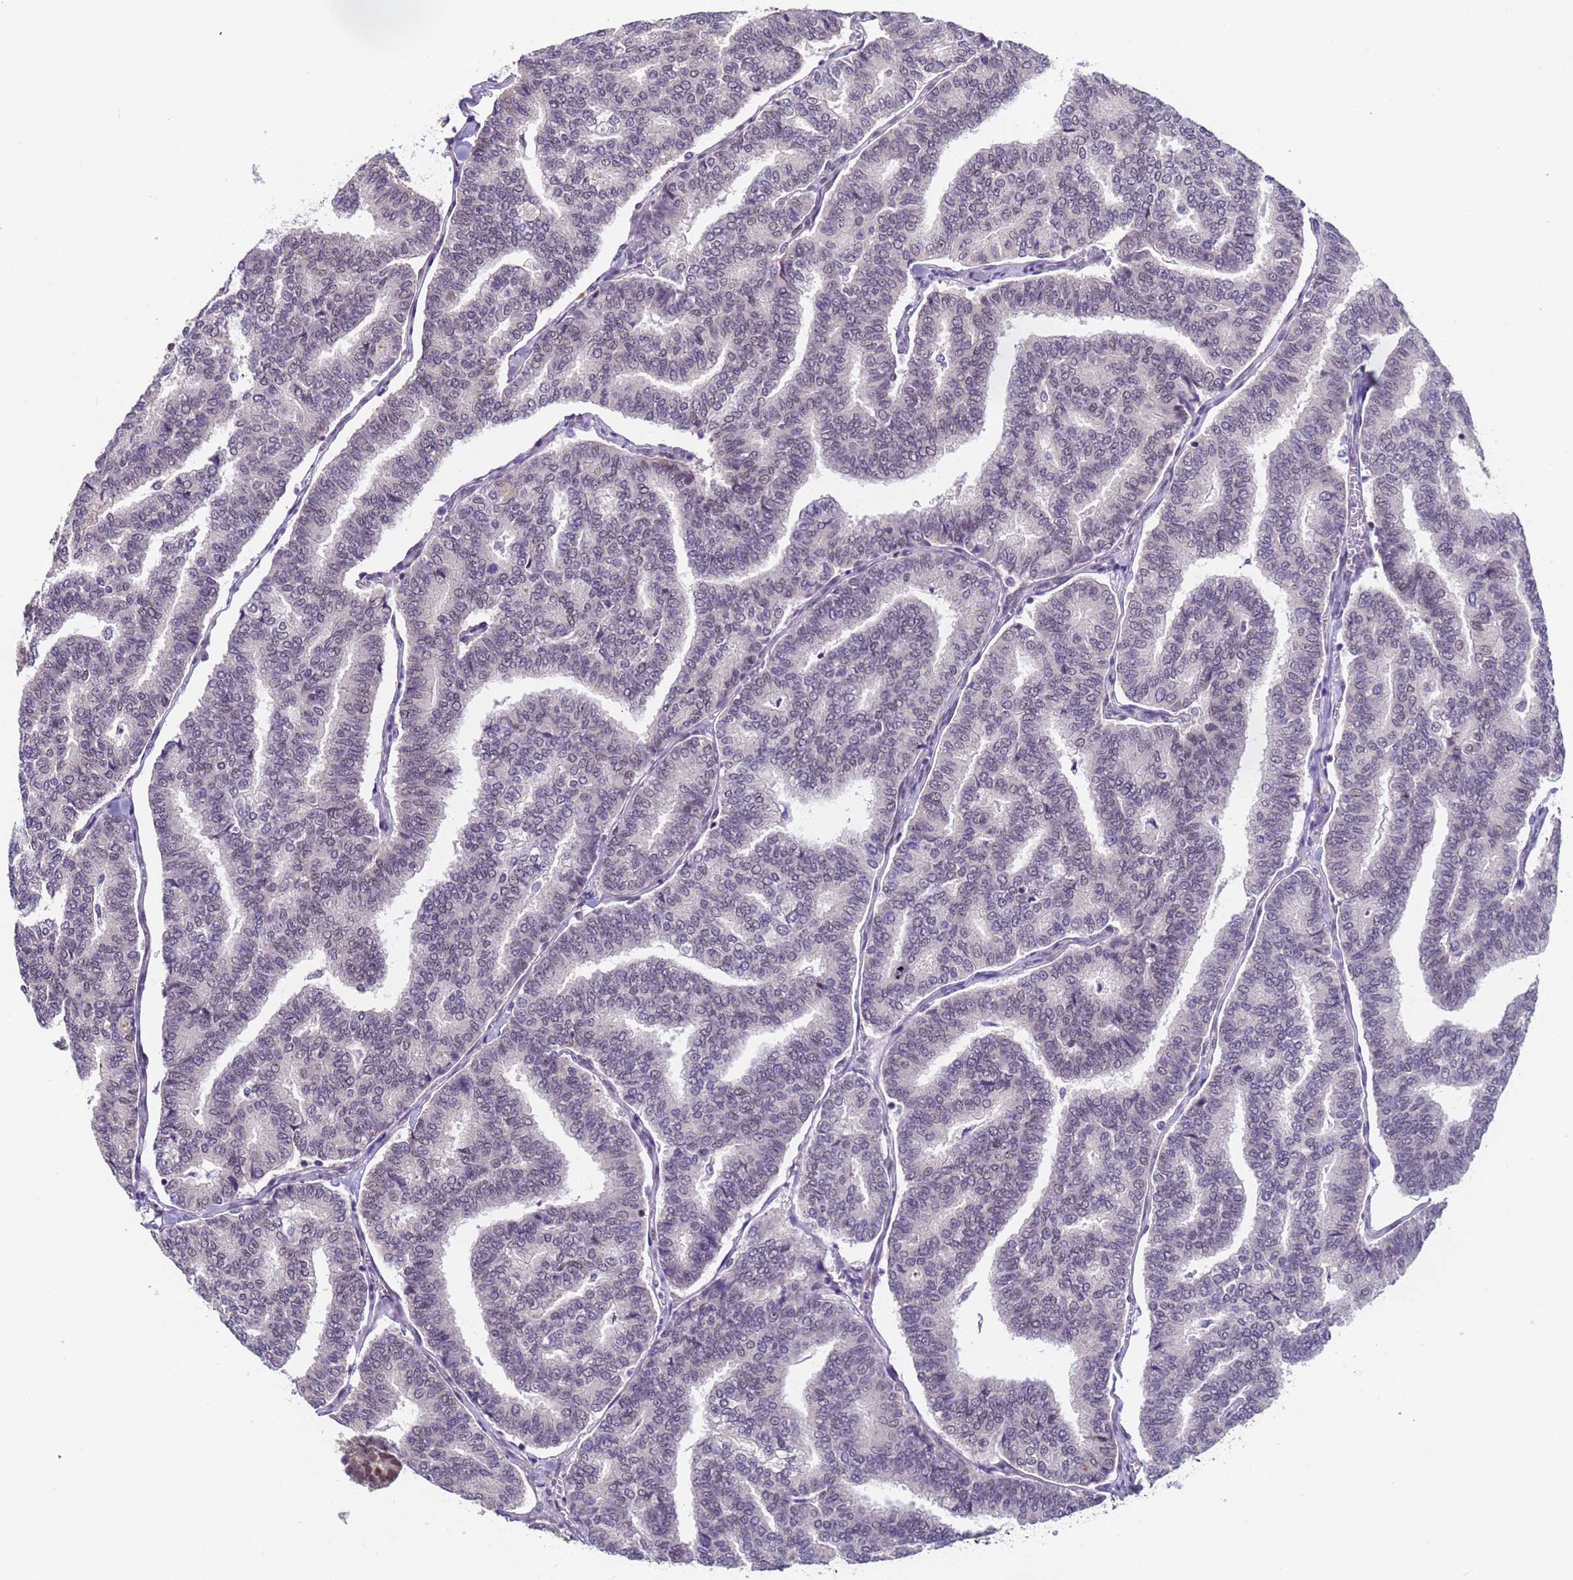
{"staining": {"intensity": "negative", "quantity": "none", "location": "none"}, "tissue": "thyroid cancer", "cell_type": "Tumor cells", "image_type": "cancer", "snomed": [{"axis": "morphology", "description": "Papillary adenocarcinoma, NOS"}, {"axis": "topography", "description": "Thyroid gland"}], "caption": "There is no significant positivity in tumor cells of papillary adenocarcinoma (thyroid).", "gene": "FNBP4", "patient": {"sex": "female", "age": 35}}